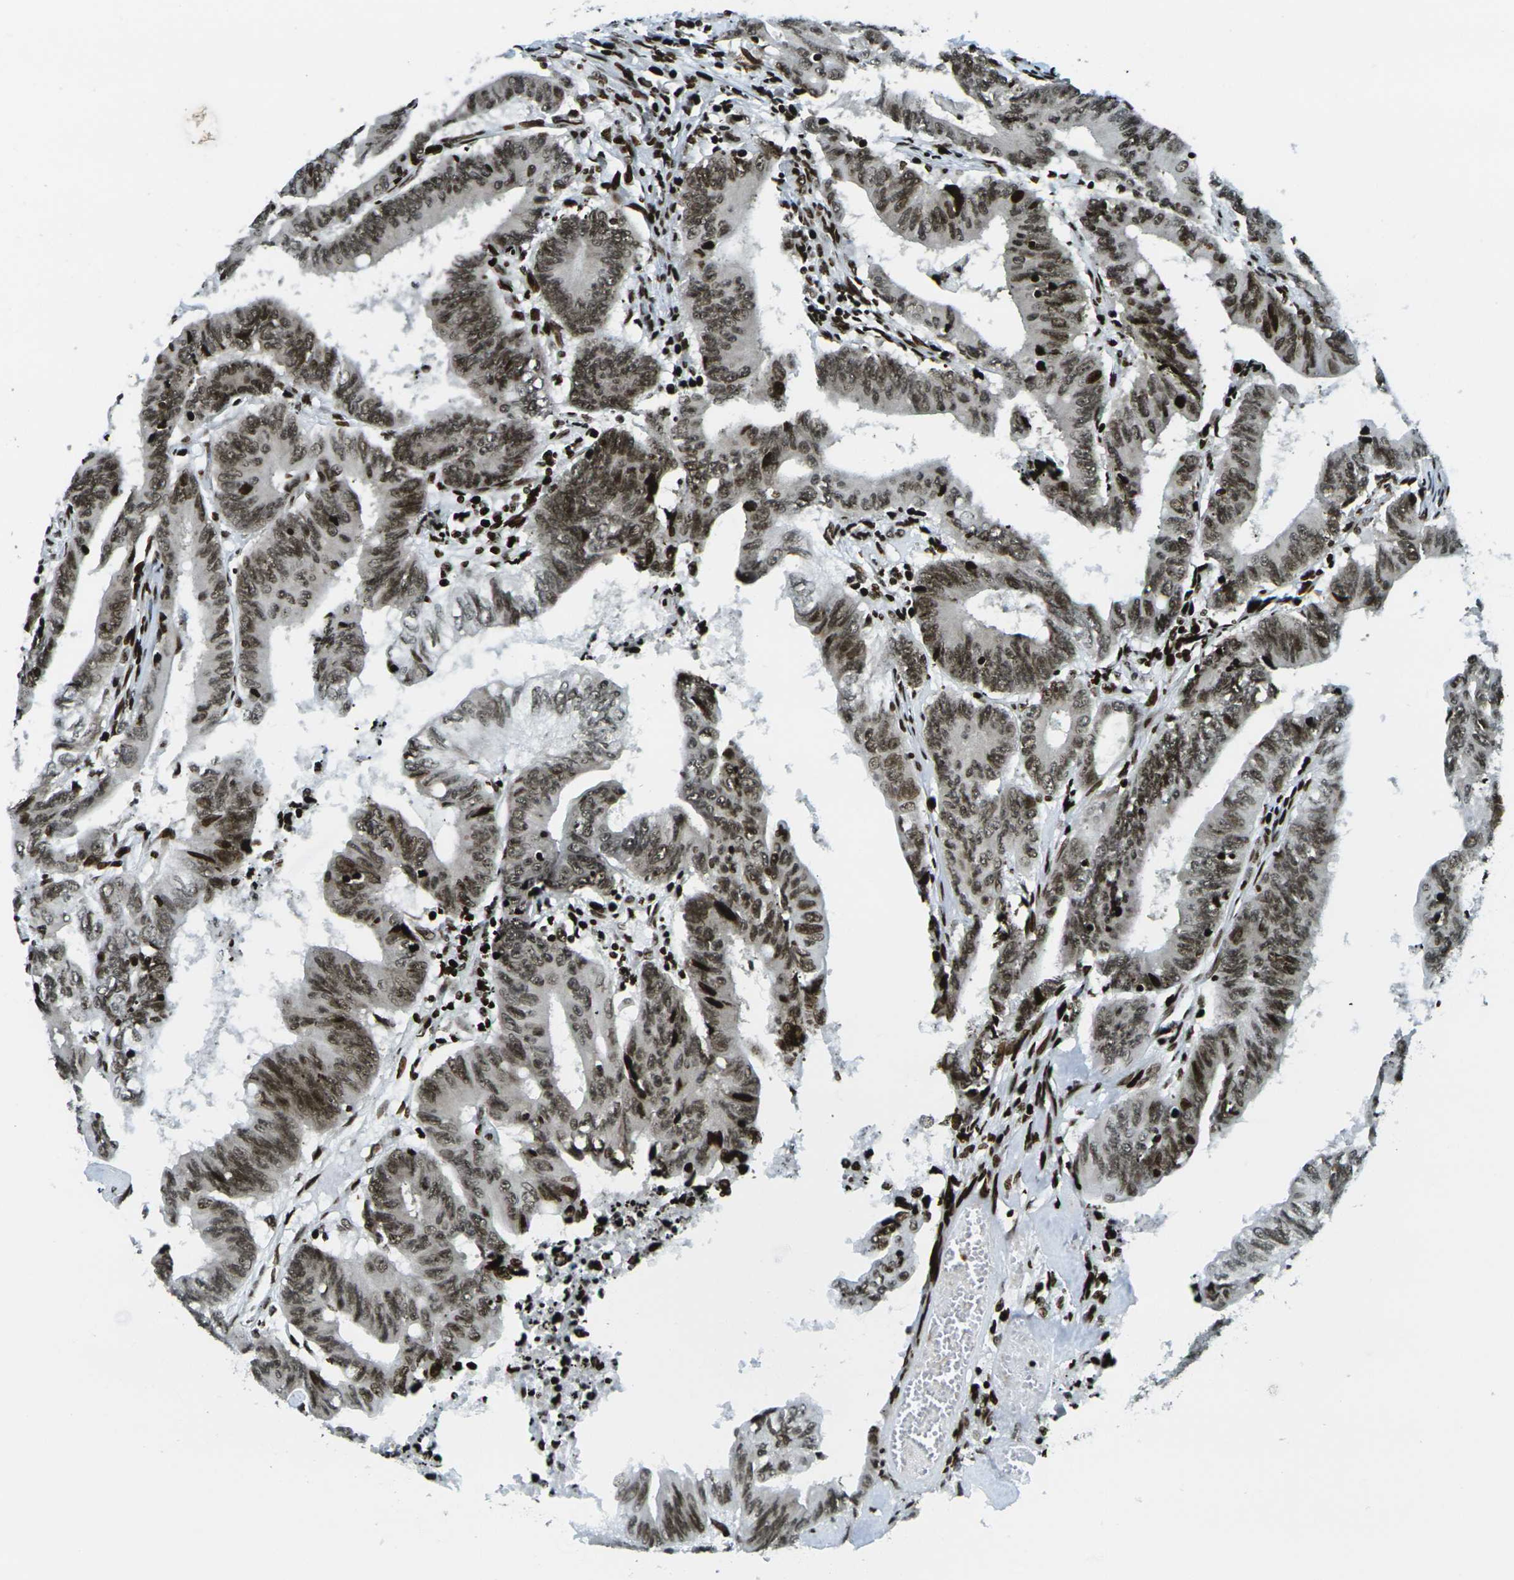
{"staining": {"intensity": "moderate", "quantity": ">75%", "location": "cytoplasmic/membranous,nuclear"}, "tissue": "colorectal cancer", "cell_type": "Tumor cells", "image_type": "cancer", "snomed": [{"axis": "morphology", "description": "Adenocarcinoma, NOS"}, {"axis": "topography", "description": "Colon"}], "caption": "Immunohistochemistry micrograph of neoplastic tissue: human colorectal cancer stained using IHC reveals medium levels of moderate protein expression localized specifically in the cytoplasmic/membranous and nuclear of tumor cells, appearing as a cytoplasmic/membranous and nuclear brown color.", "gene": "H3-3A", "patient": {"sex": "male", "age": 45}}